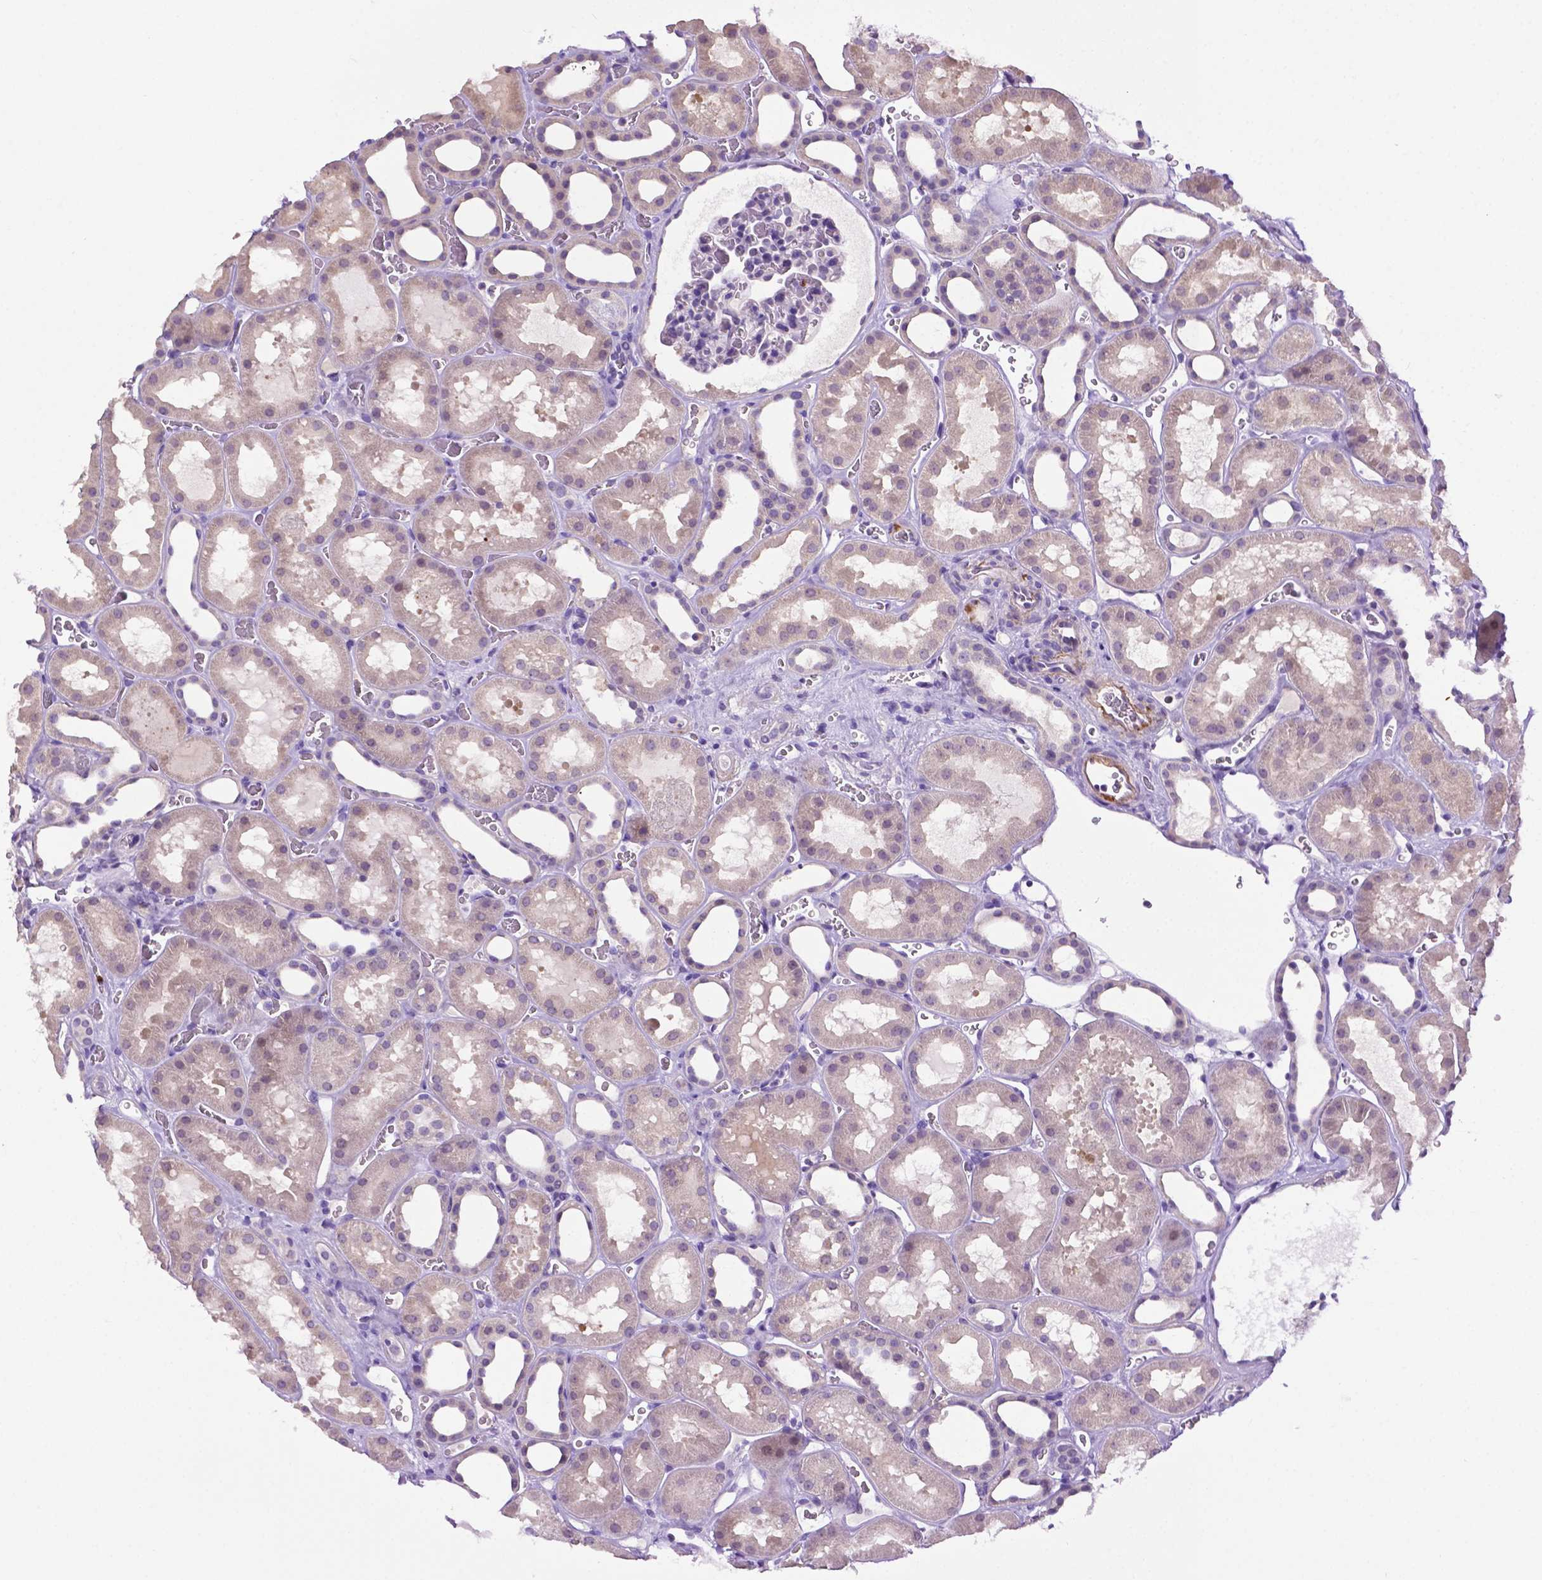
{"staining": {"intensity": "negative", "quantity": "none", "location": "none"}, "tissue": "kidney", "cell_type": "Cells in glomeruli", "image_type": "normal", "snomed": [{"axis": "morphology", "description": "Normal tissue, NOS"}, {"axis": "topography", "description": "Kidney"}], "caption": "IHC histopathology image of benign kidney: kidney stained with DAB (3,3'-diaminobenzidine) displays no significant protein expression in cells in glomeruli.", "gene": "MMP27", "patient": {"sex": "female", "age": 41}}